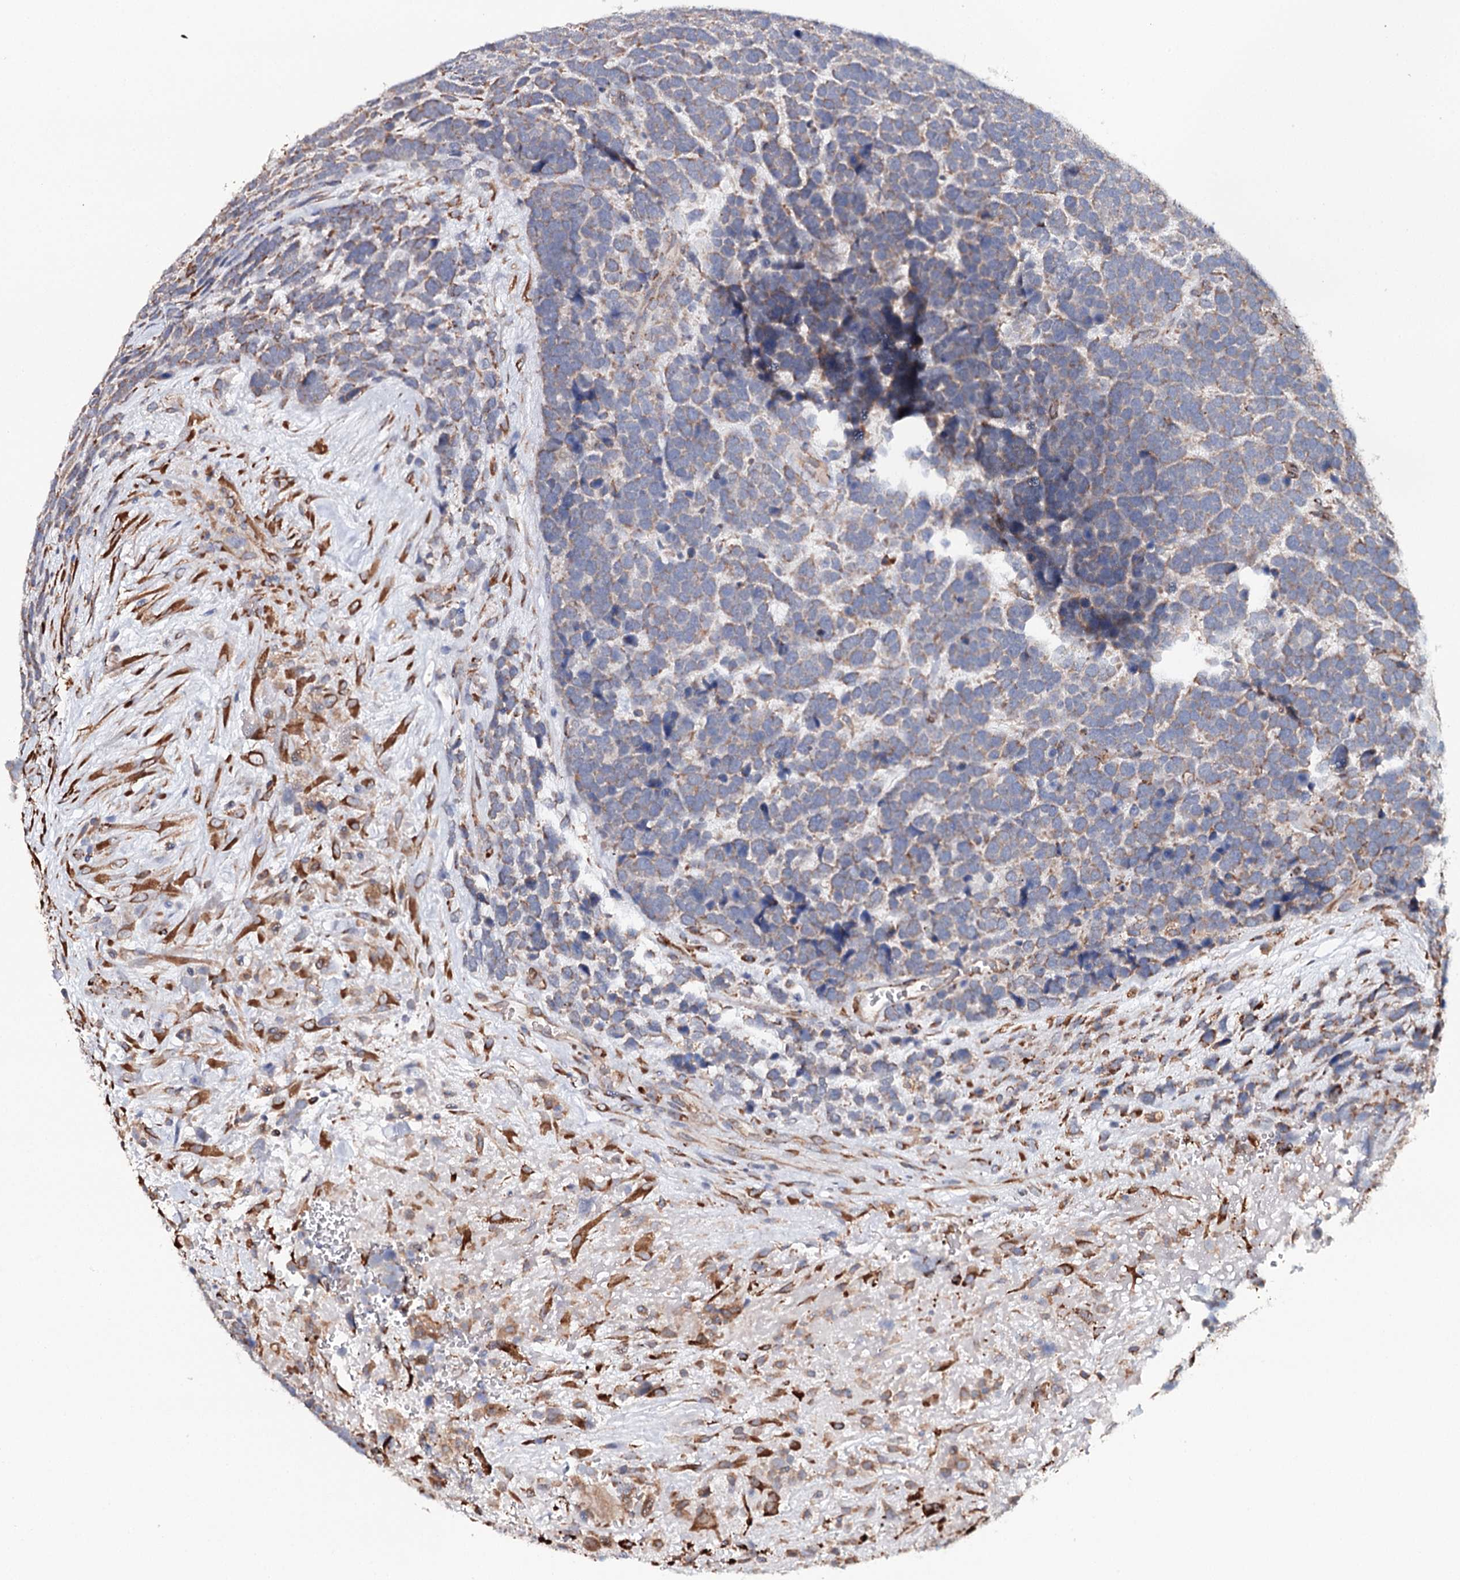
{"staining": {"intensity": "moderate", "quantity": "<25%", "location": "cytoplasmic/membranous"}, "tissue": "urothelial cancer", "cell_type": "Tumor cells", "image_type": "cancer", "snomed": [{"axis": "morphology", "description": "Urothelial carcinoma, High grade"}, {"axis": "topography", "description": "Urinary bladder"}], "caption": "Protein analysis of urothelial carcinoma (high-grade) tissue shows moderate cytoplasmic/membranous staining in about <25% of tumor cells.", "gene": "VEGFA", "patient": {"sex": "female", "age": 82}}